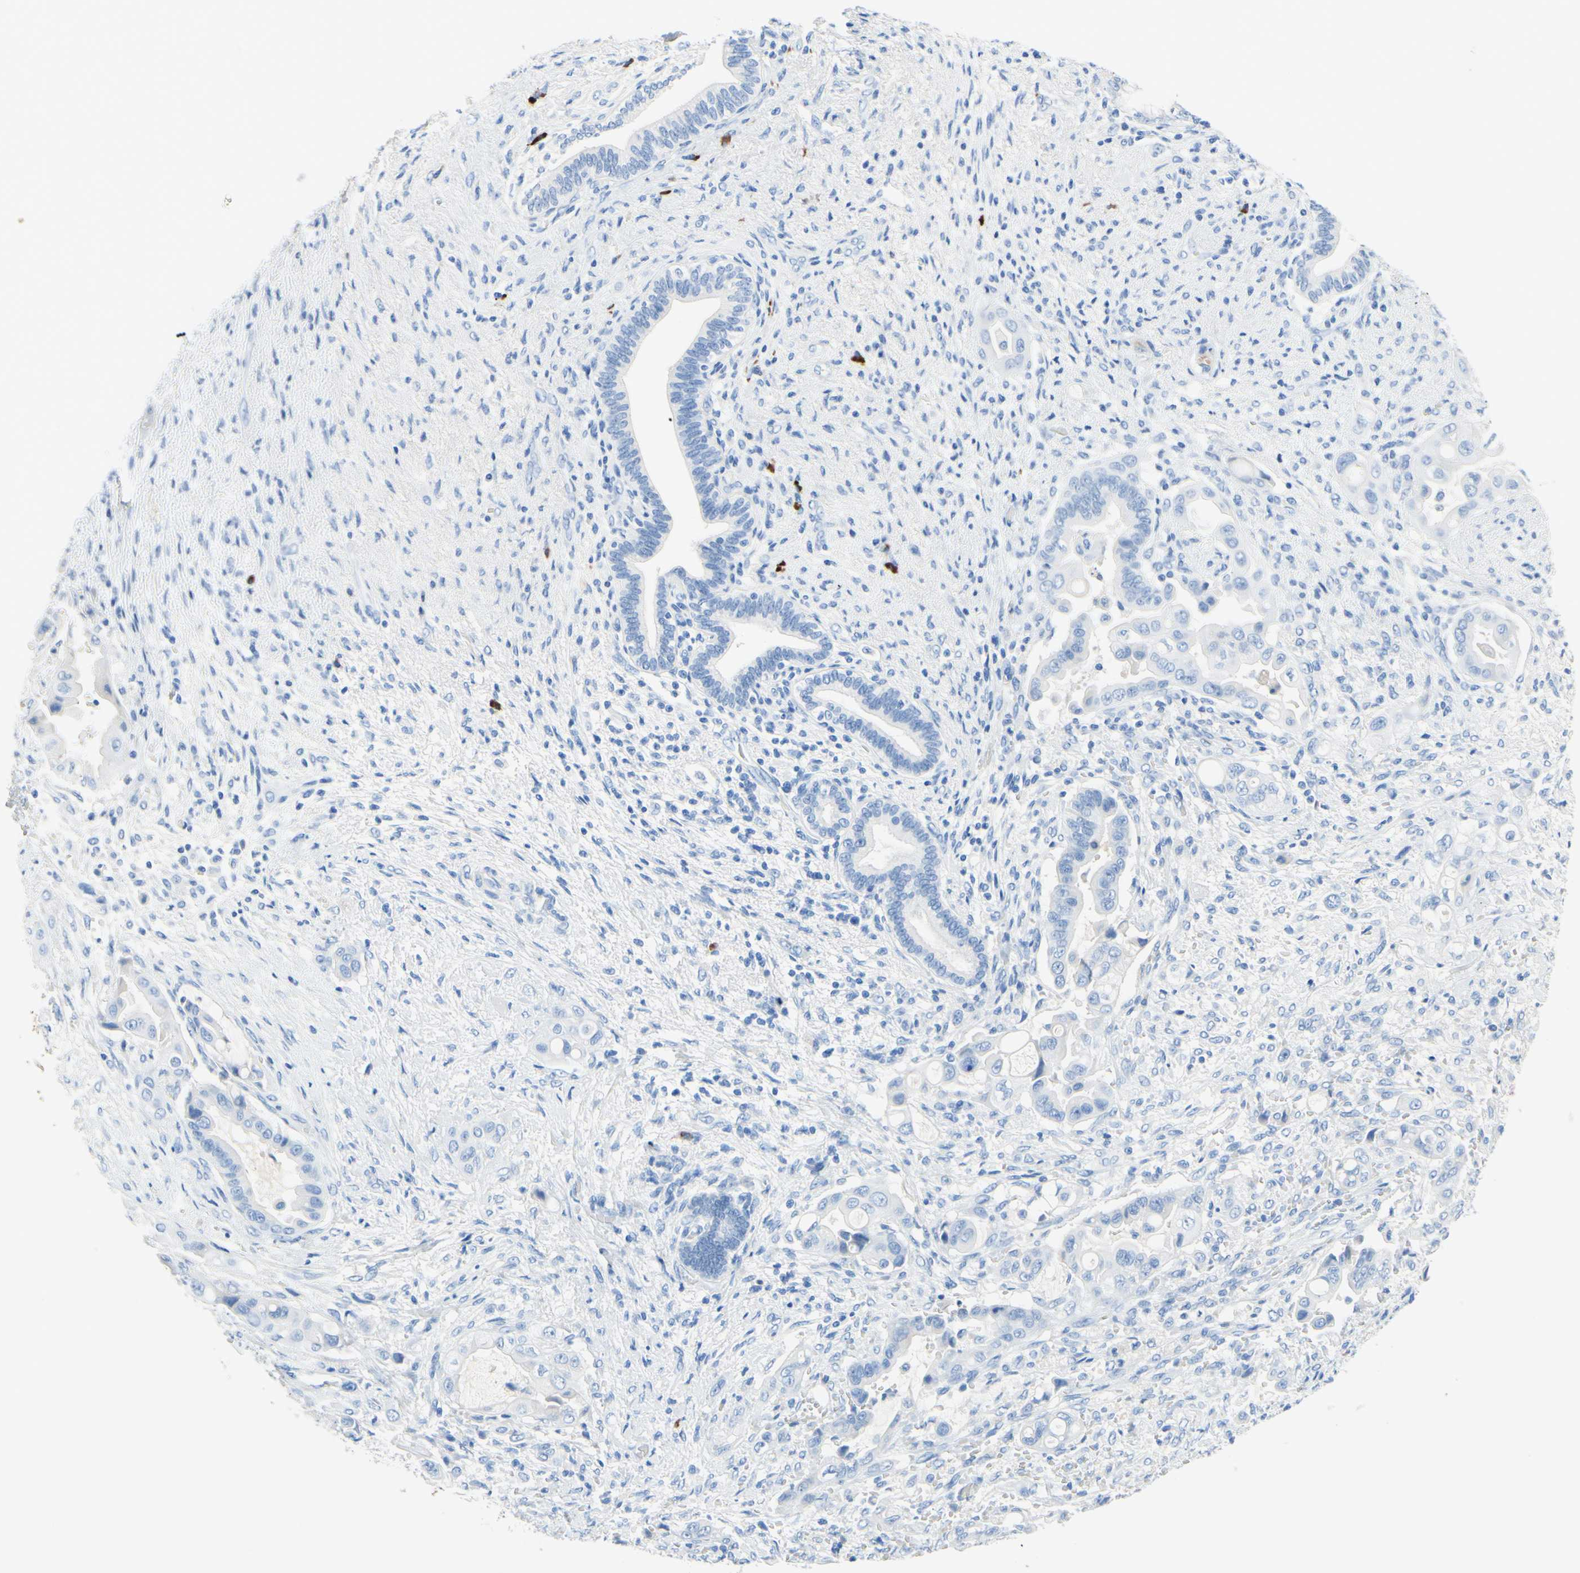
{"staining": {"intensity": "negative", "quantity": "none", "location": "none"}, "tissue": "liver cancer", "cell_type": "Tumor cells", "image_type": "cancer", "snomed": [{"axis": "morphology", "description": "Cholangiocarcinoma"}, {"axis": "topography", "description": "Liver"}], "caption": "A photomicrograph of human cholangiocarcinoma (liver) is negative for staining in tumor cells.", "gene": "IL6ST", "patient": {"sex": "female", "age": 61}}